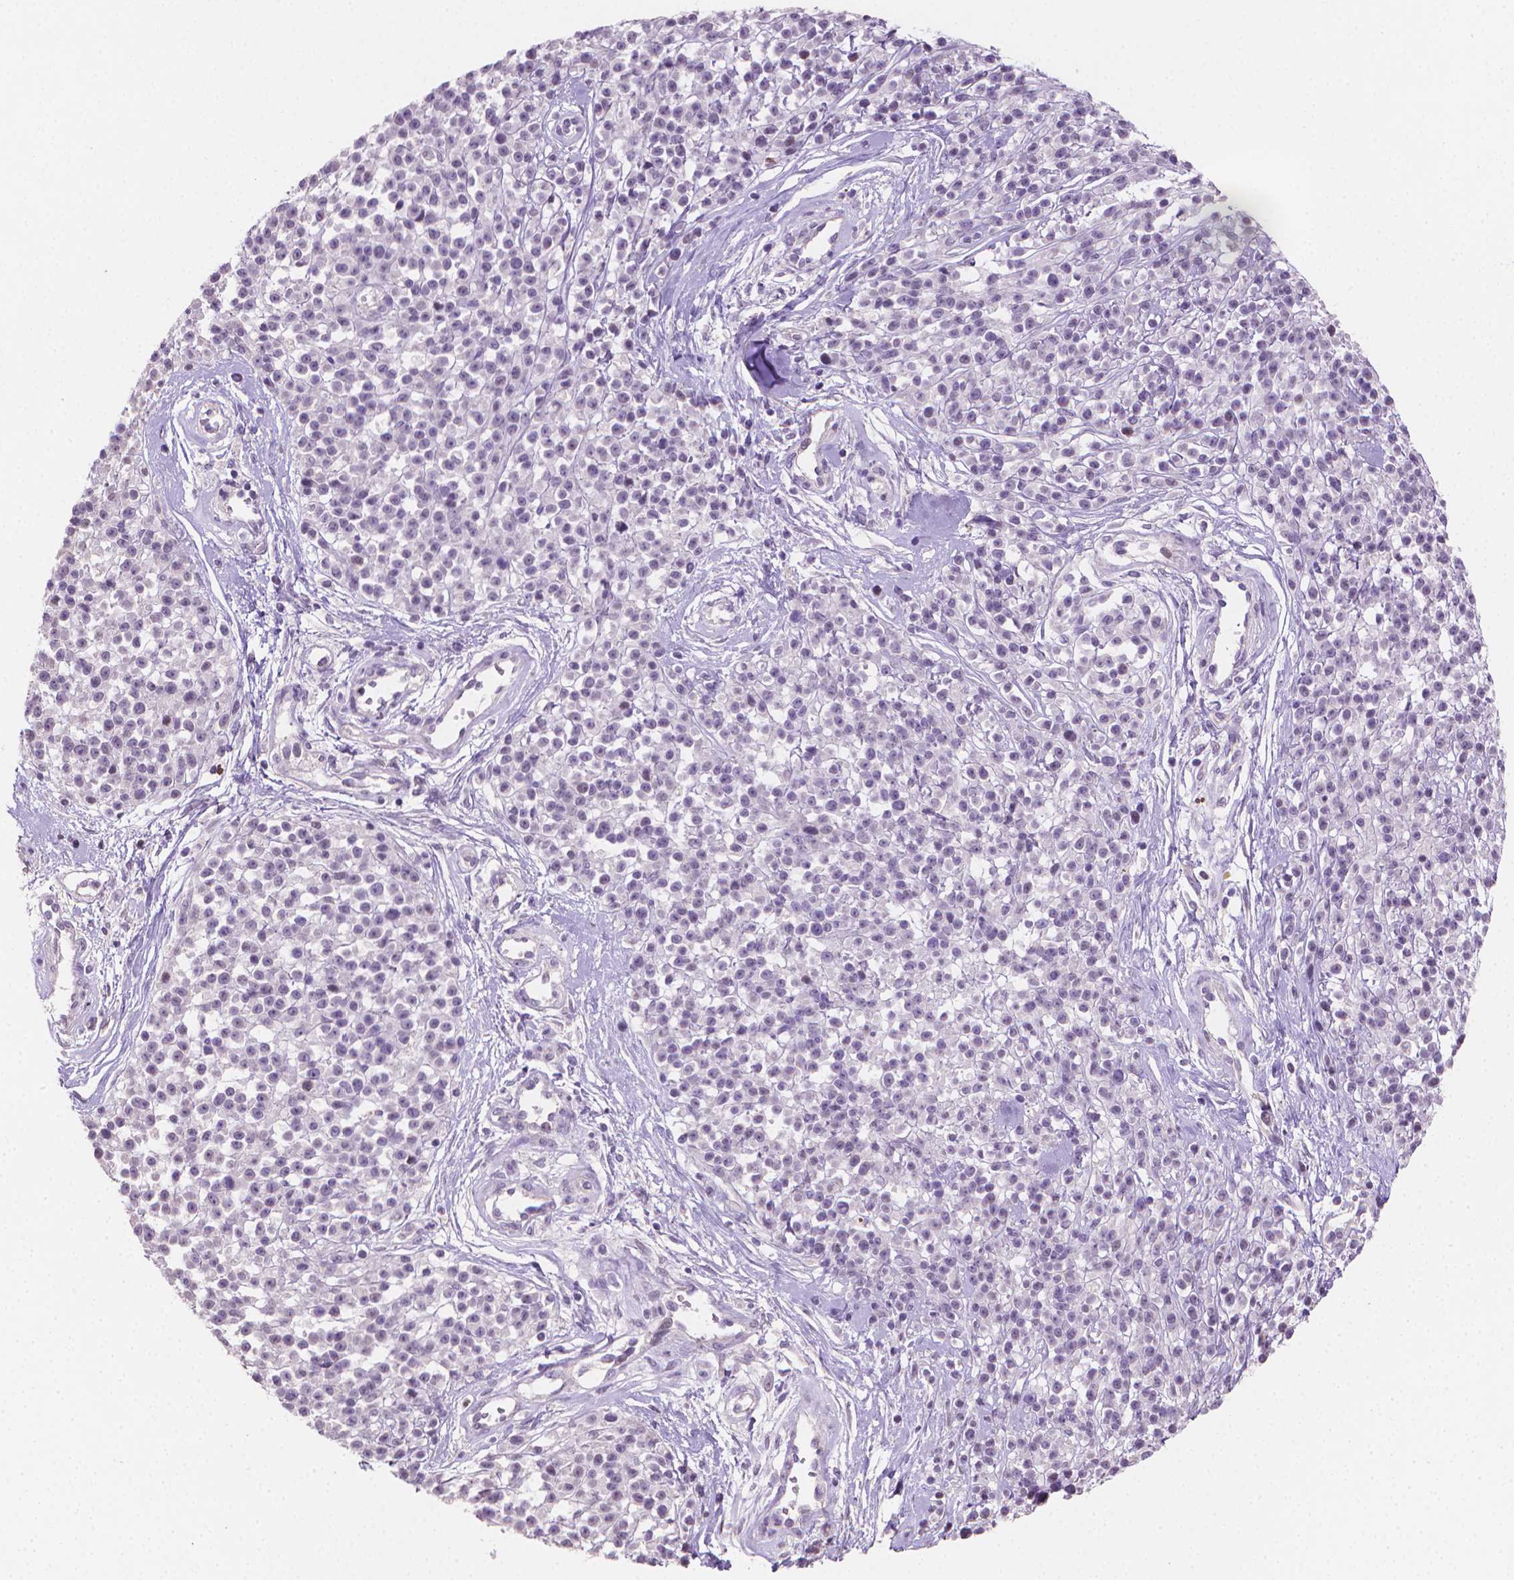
{"staining": {"intensity": "negative", "quantity": "none", "location": "none"}, "tissue": "melanoma", "cell_type": "Tumor cells", "image_type": "cancer", "snomed": [{"axis": "morphology", "description": "Malignant melanoma, NOS"}, {"axis": "topography", "description": "Skin"}, {"axis": "topography", "description": "Skin of trunk"}], "caption": "Tumor cells show no significant expression in malignant melanoma.", "gene": "CLXN", "patient": {"sex": "male", "age": 74}}